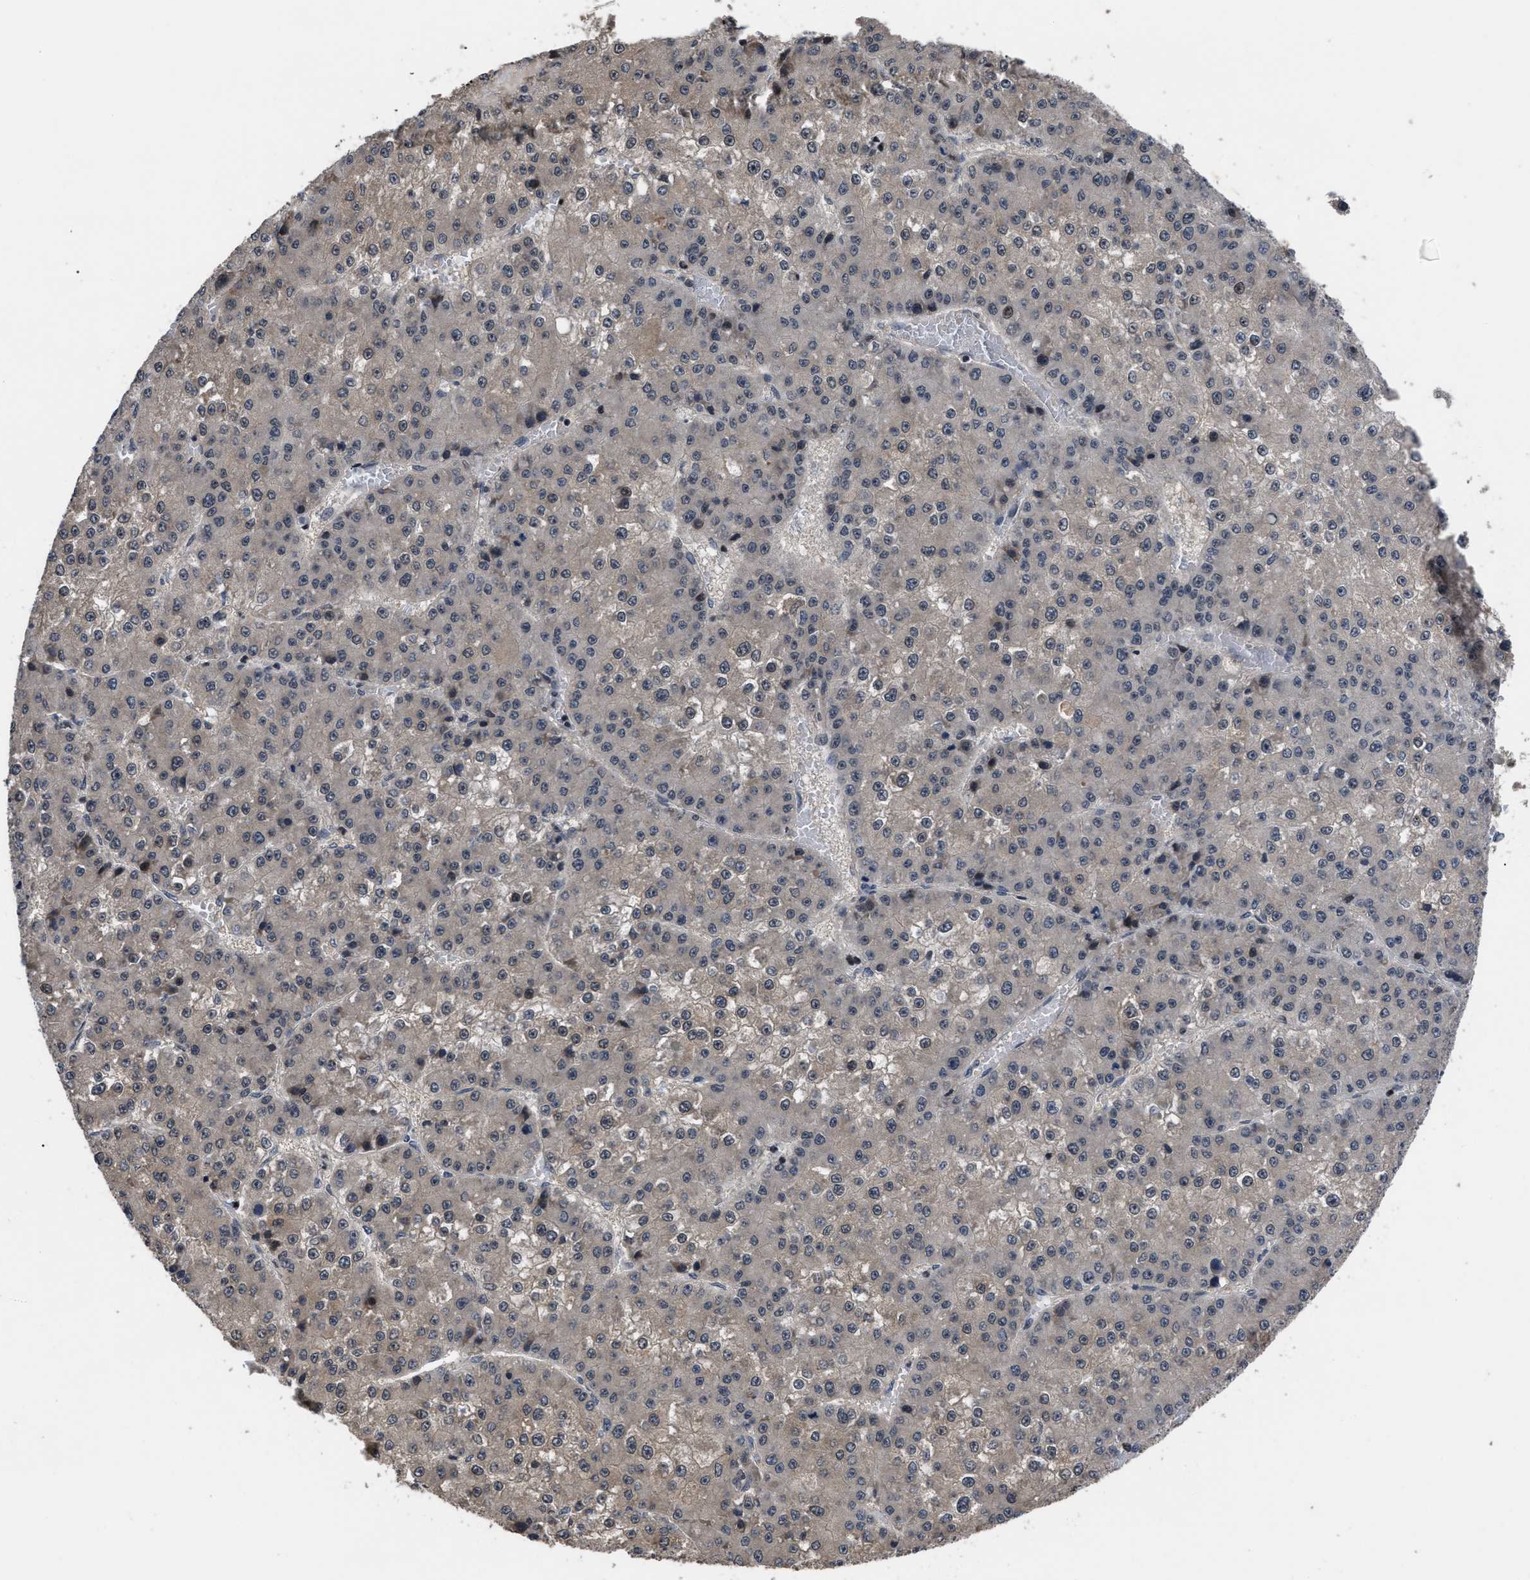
{"staining": {"intensity": "weak", "quantity": "25%-75%", "location": "cytoplasmic/membranous"}, "tissue": "liver cancer", "cell_type": "Tumor cells", "image_type": "cancer", "snomed": [{"axis": "morphology", "description": "Carcinoma, Hepatocellular, NOS"}, {"axis": "topography", "description": "Liver"}], "caption": "An immunohistochemistry photomicrograph of neoplastic tissue is shown. Protein staining in brown shows weak cytoplasmic/membranous positivity in liver cancer within tumor cells. (DAB IHC, brown staining for protein, blue staining for nuclei).", "gene": "DNAJC14", "patient": {"sex": "female", "age": 73}}